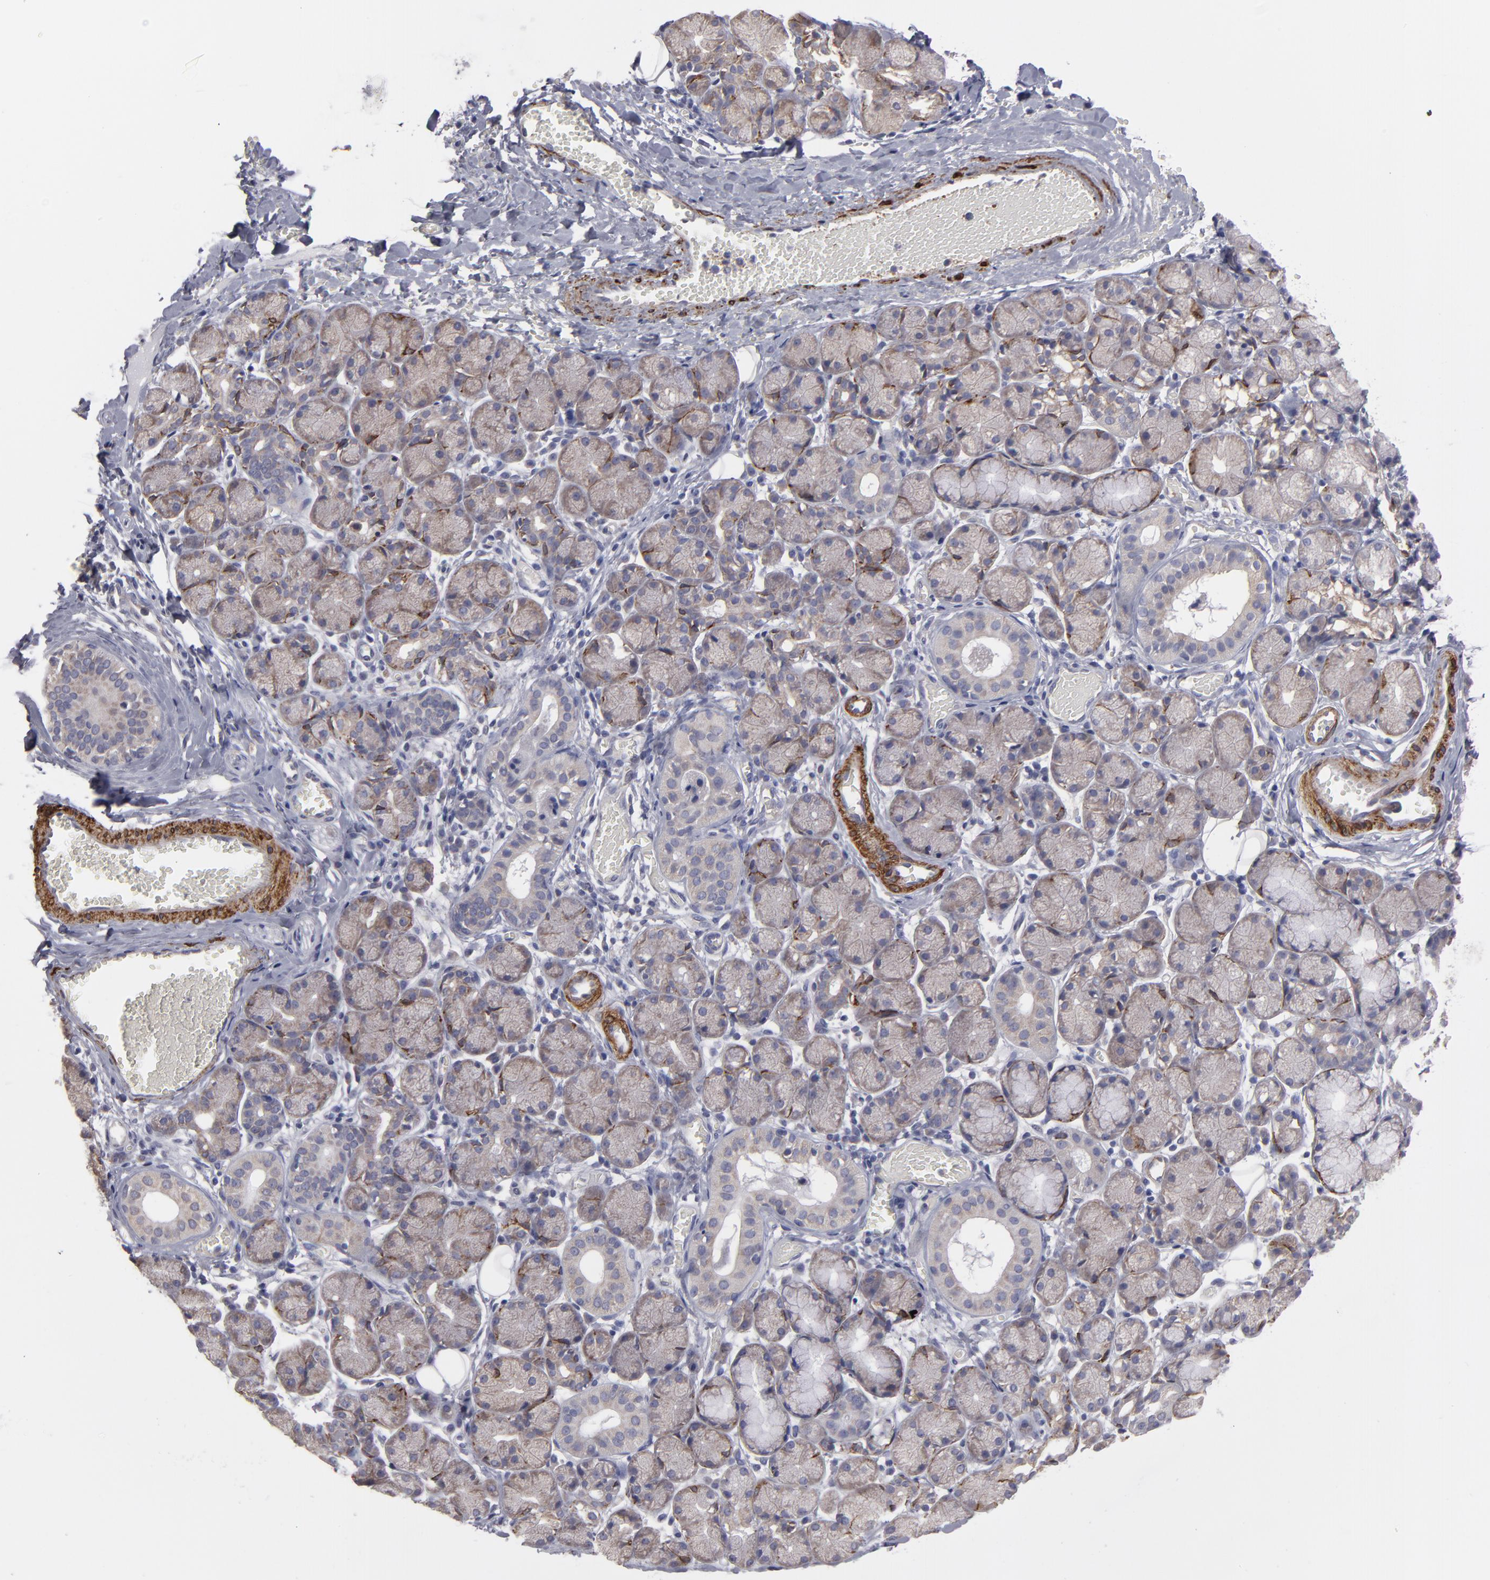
{"staining": {"intensity": "weak", "quantity": ">75%", "location": "cytoplasmic/membranous"}, "tissue": "salivary gland", "cell_type": "Glandular cells", "image_type": "normal", "snomed": [{"axis": "morphology", "description": "Normal tissue, NOS"}, {"axis": "topography", "description": "Salivary gland"}], "caption": "A brown stain shows weak cytoplasmic/membranous positivity of a protein in glandular cells of benign salivary gland. The staining is performed using DAB brown chromogen to label protein expression. The nuclei are counter-stained blue using hematoxylin.", "gene": "SLMAP", "patient": {"sex": "female", "age": 24}}